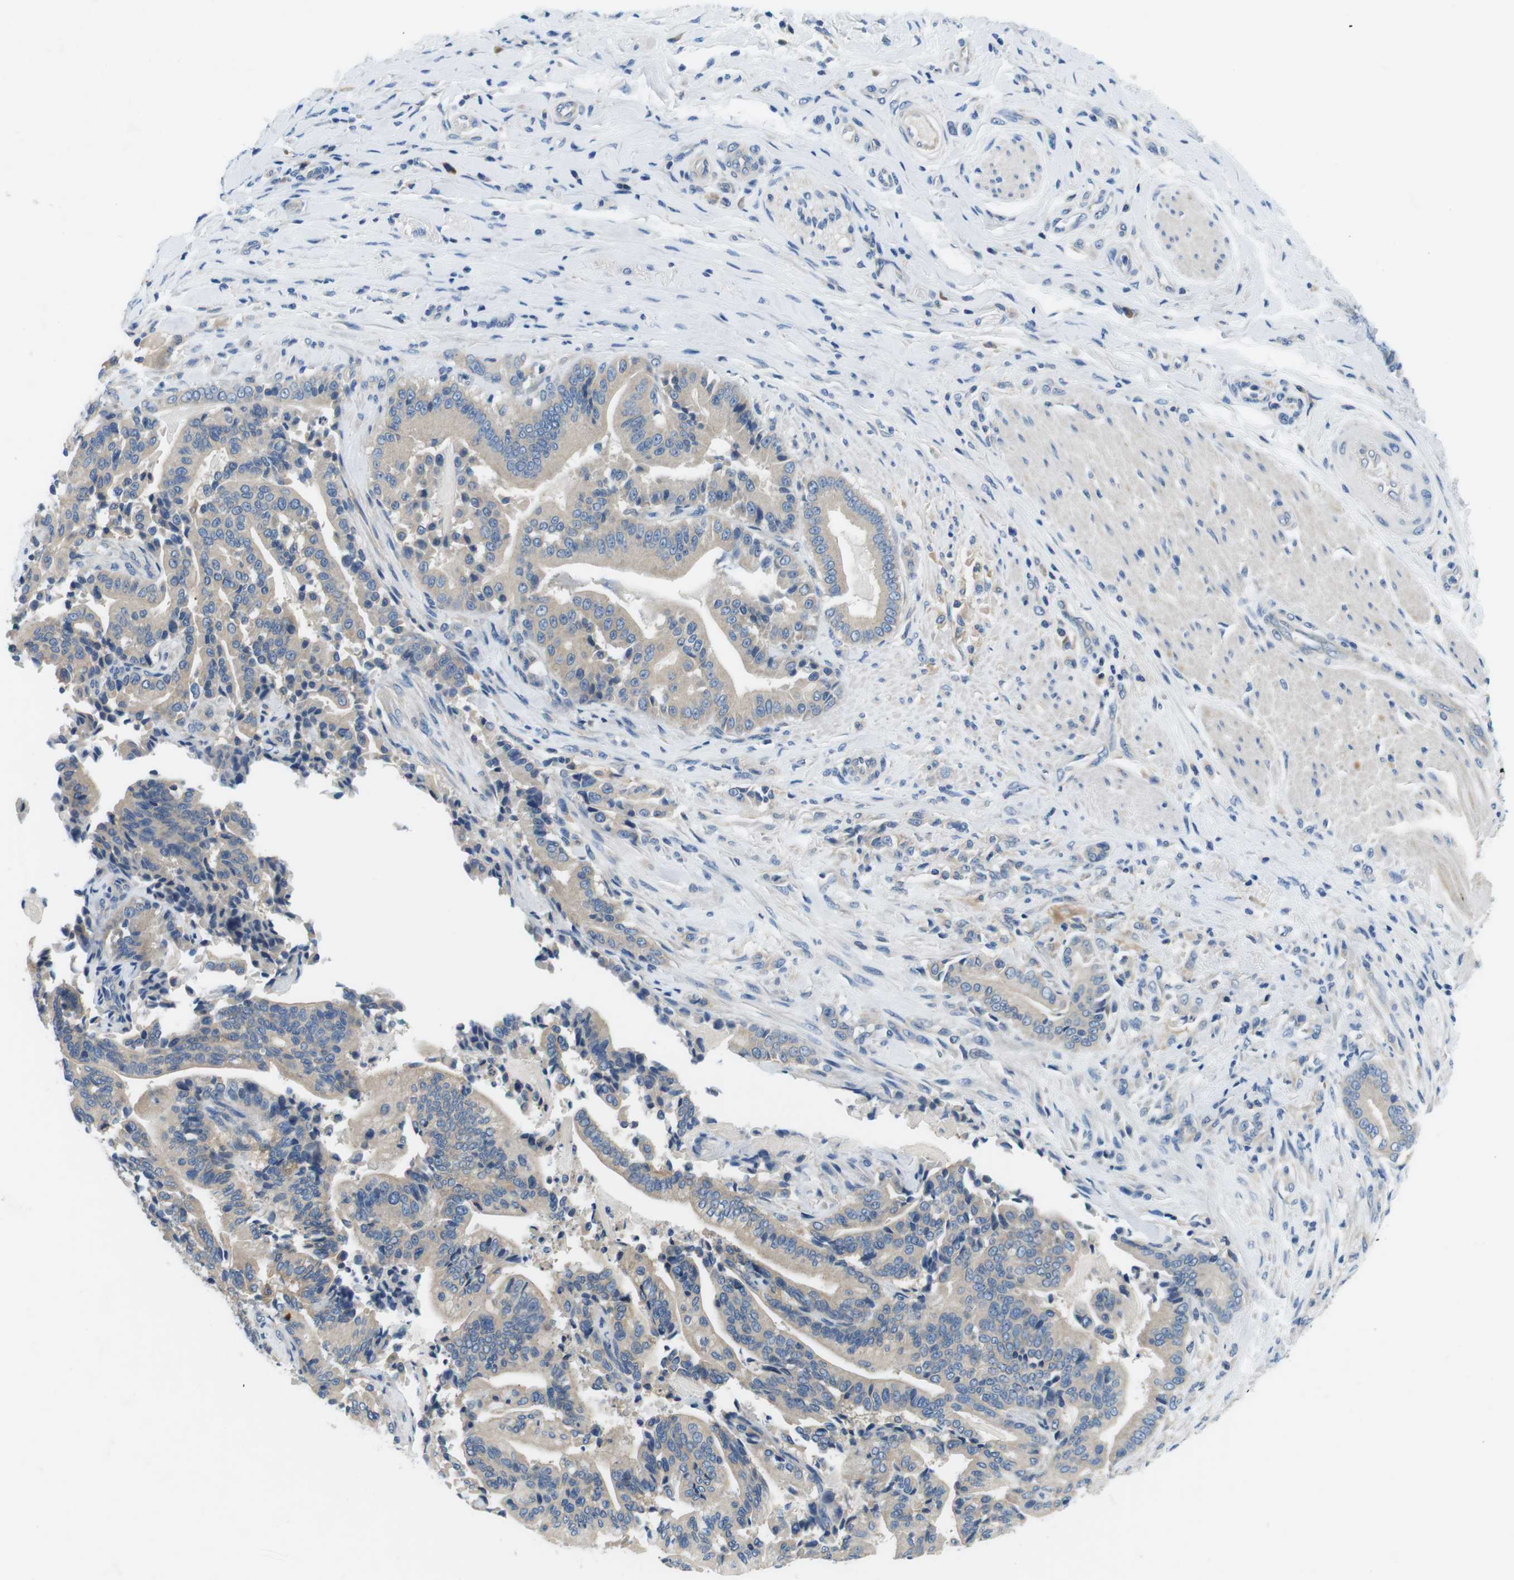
{"staining": {"intensity": "weak", "quantity": "25%-75%", "location": "cytoplasmic/membranous"}, "tissue": "pancreatic cancer", "cell_type": "Tumor cells", "image_type": "cancer", "snomed": [{"axis": "morphology", "description": "Normal tissue, NOS"}, {"axis": "morphology", "description": "Adenocarcinoma, NOS"}, {"axis": "topography", "description": "Pancreas"}], "caption": "Human pancreatic cancer stained for a protein (brown) demonstrates weak cytoplasmic/membranous positive expression in about 25%-75% of tumor cells.", "gene": "DENND4C", "patient": {"sex": "male", "age": 63}}